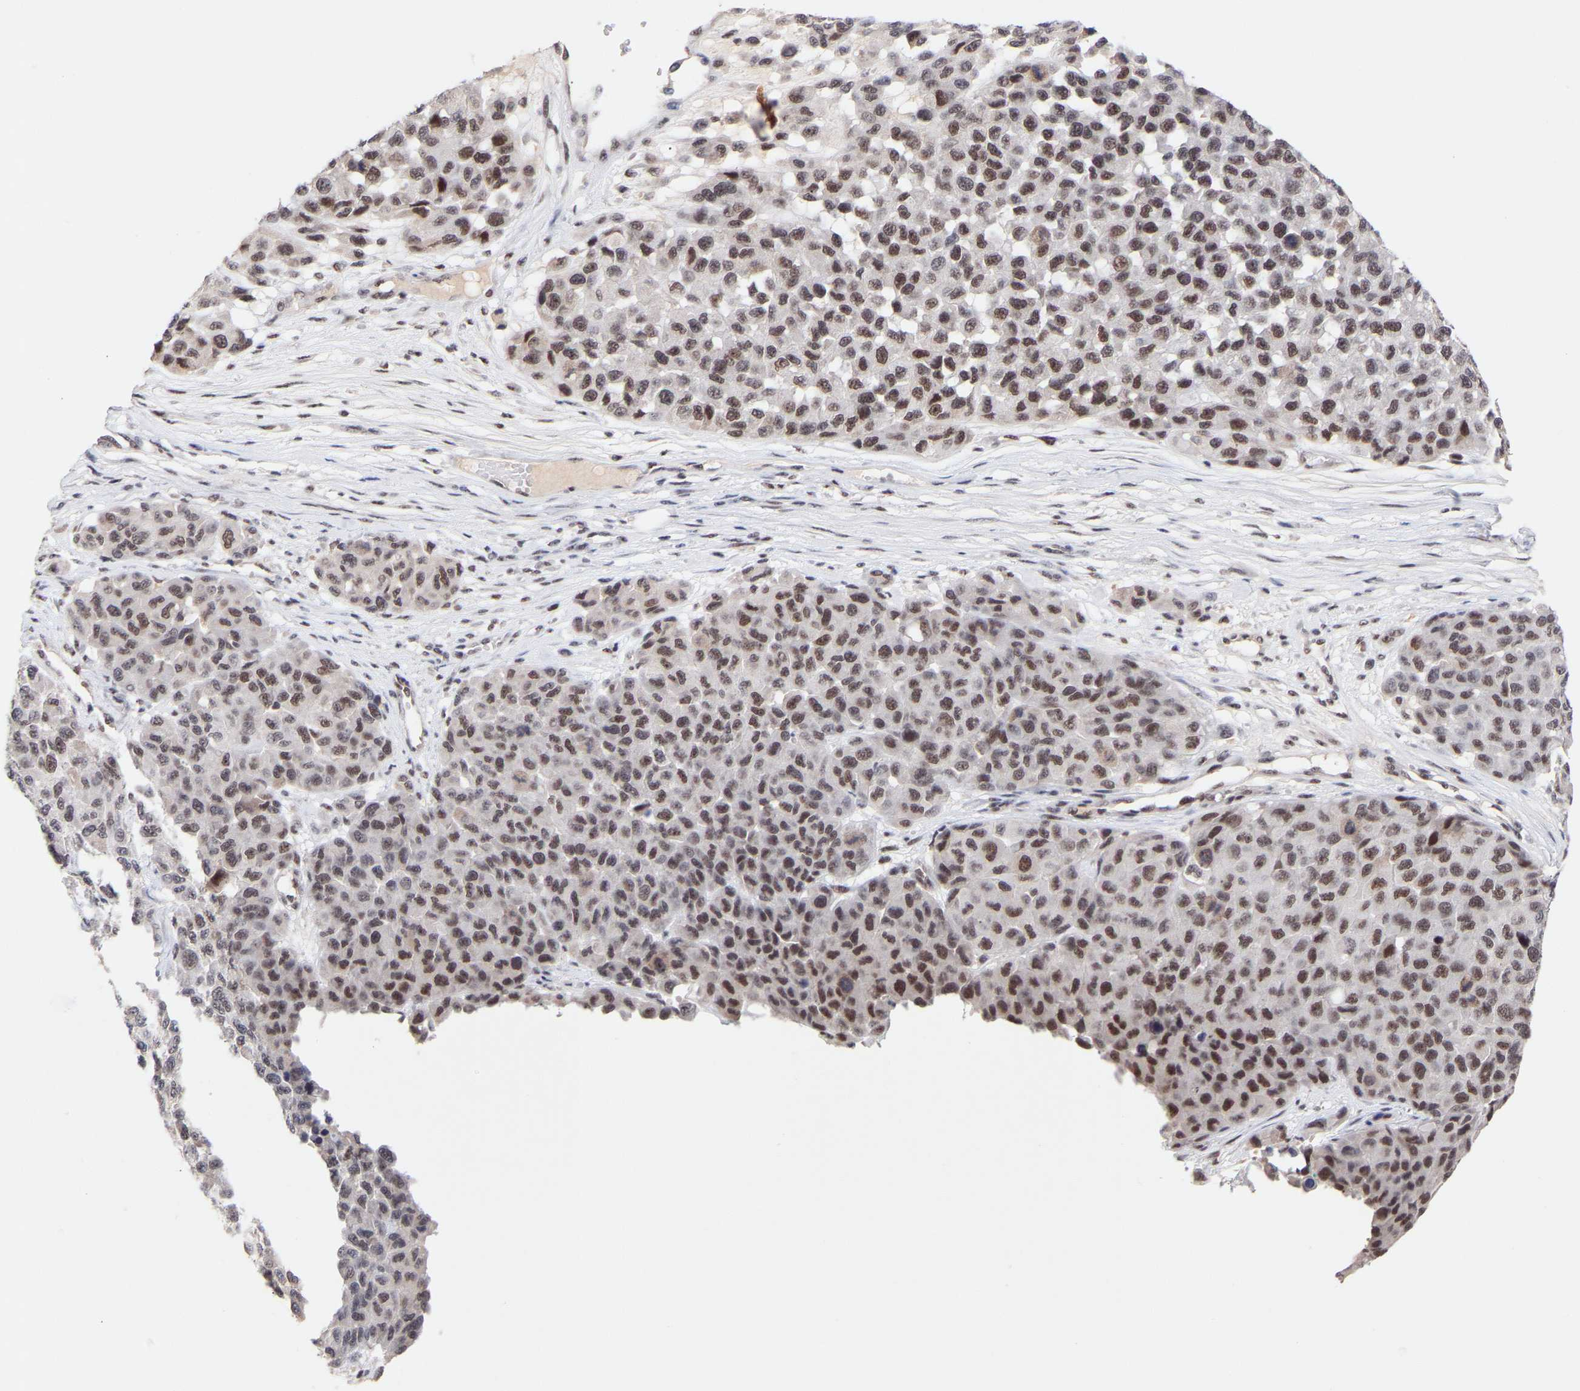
{"staining": {"intensity": "moderate", "quantity": "25%-75%", "location": "nuclear"}, "tissue": "melanoma", "cell_type": "Tumor cells", "image_type": "cancer", "snomed": [{"axis": "morphology", "description": "Malignant melanoma, NOS"}, {"axis": "topography", "description": "Skin"}], "caption": "Melanoma stained for a protein (brown) demonstrates moderate nuclear positive positivity in about 25%-75% of tumor cells.", "gene": "RBM15", "patient": {"sex": "male", "age": 62}}